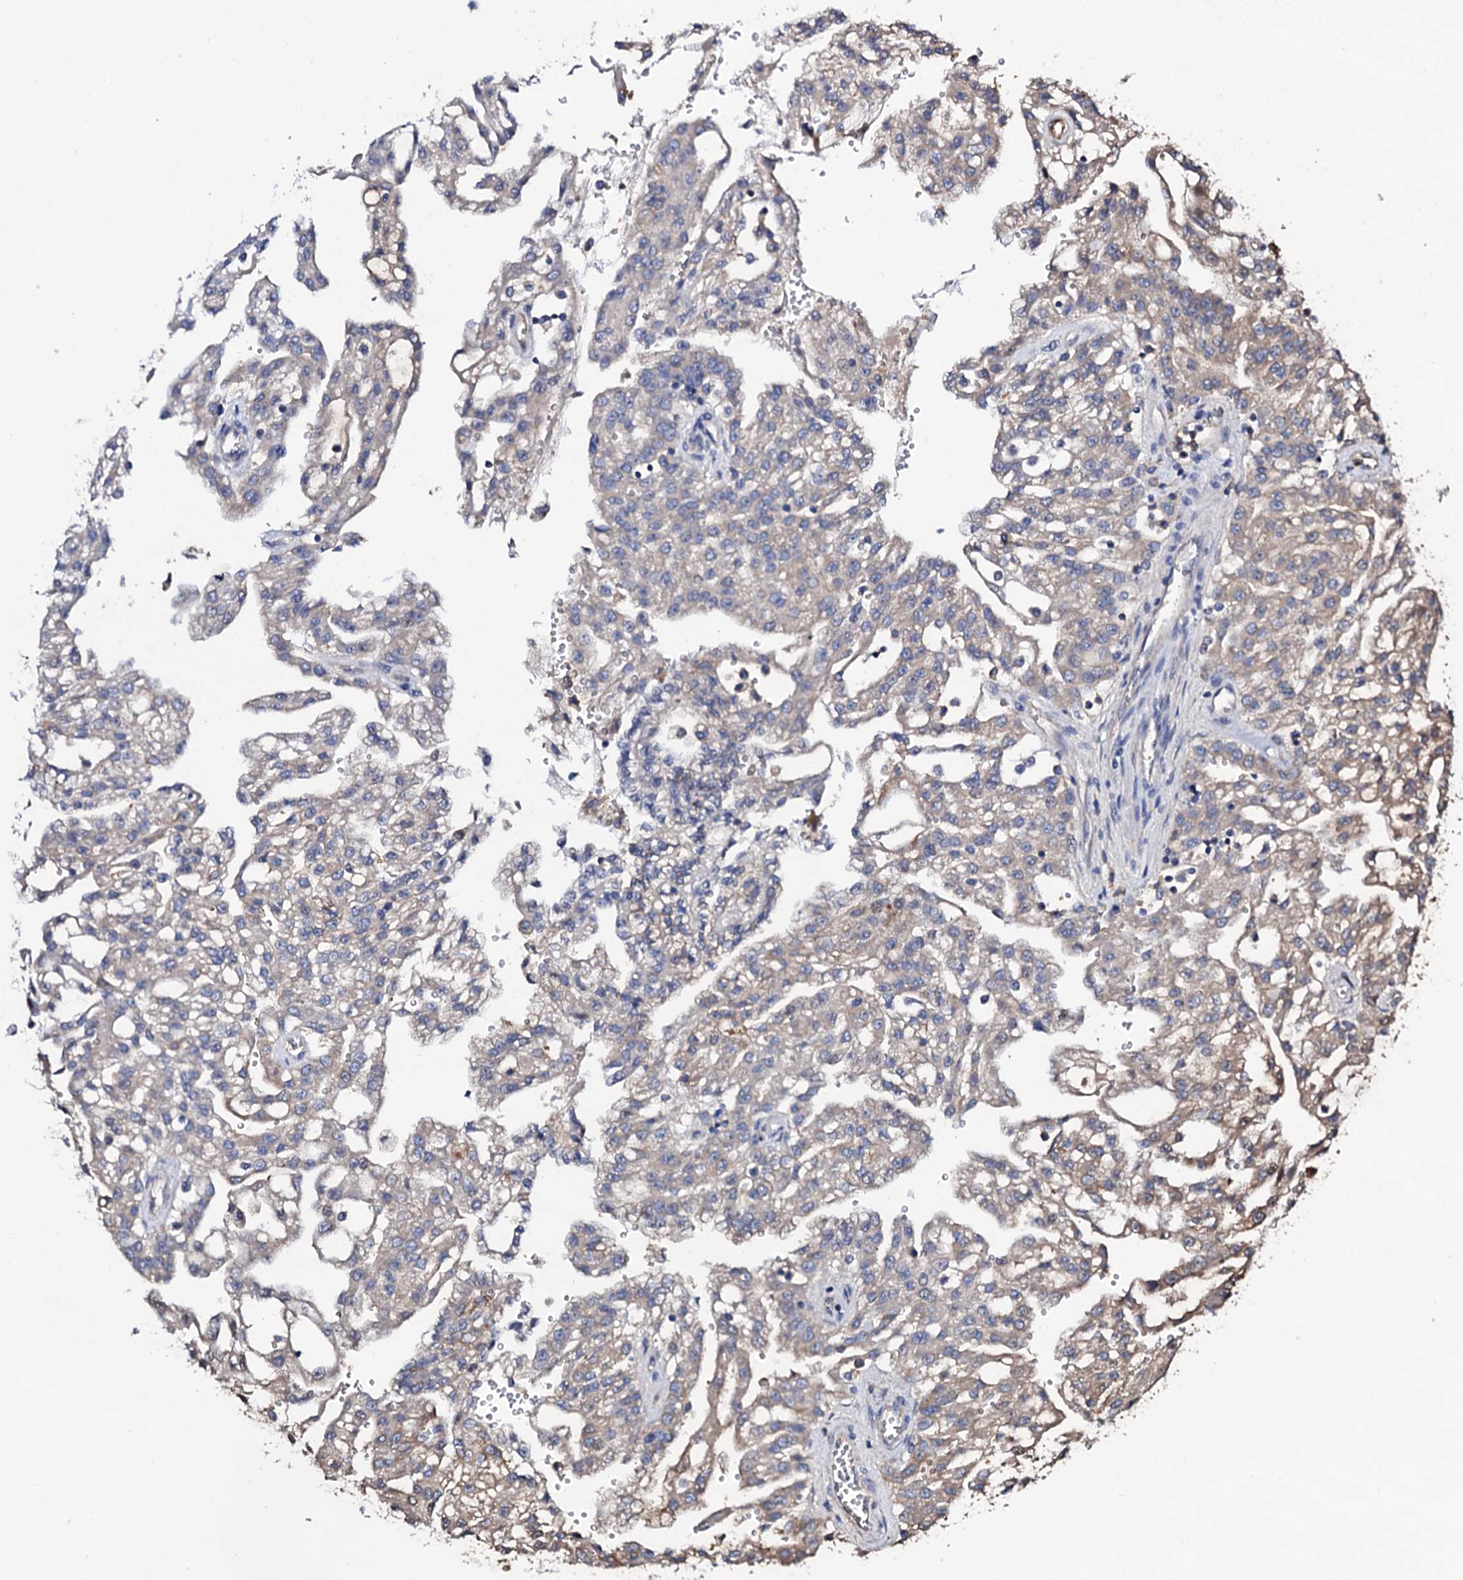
{"staining": {"intensity": "weak", "quantity": "25%-75%", "location": "cytoplasmic/membranous"}, "tissue": "renal cancer", "cell_type": "Tumor cells", "image_type": "cancer", "snomed": [{"axis": "morphology", "description": "Adenocarcinoma, NOS"}, {"axis": "topography", "description": "Kidney"}], "caption": "A micrograph showing weak cytoplasmic/membranous expression in approximately 25%-75% of tumor cells in renal cancer, as visualized by brown immunohistochemical staining.", "gene": "TCAF2", "patient": {"sex": "male", "age": 63}}